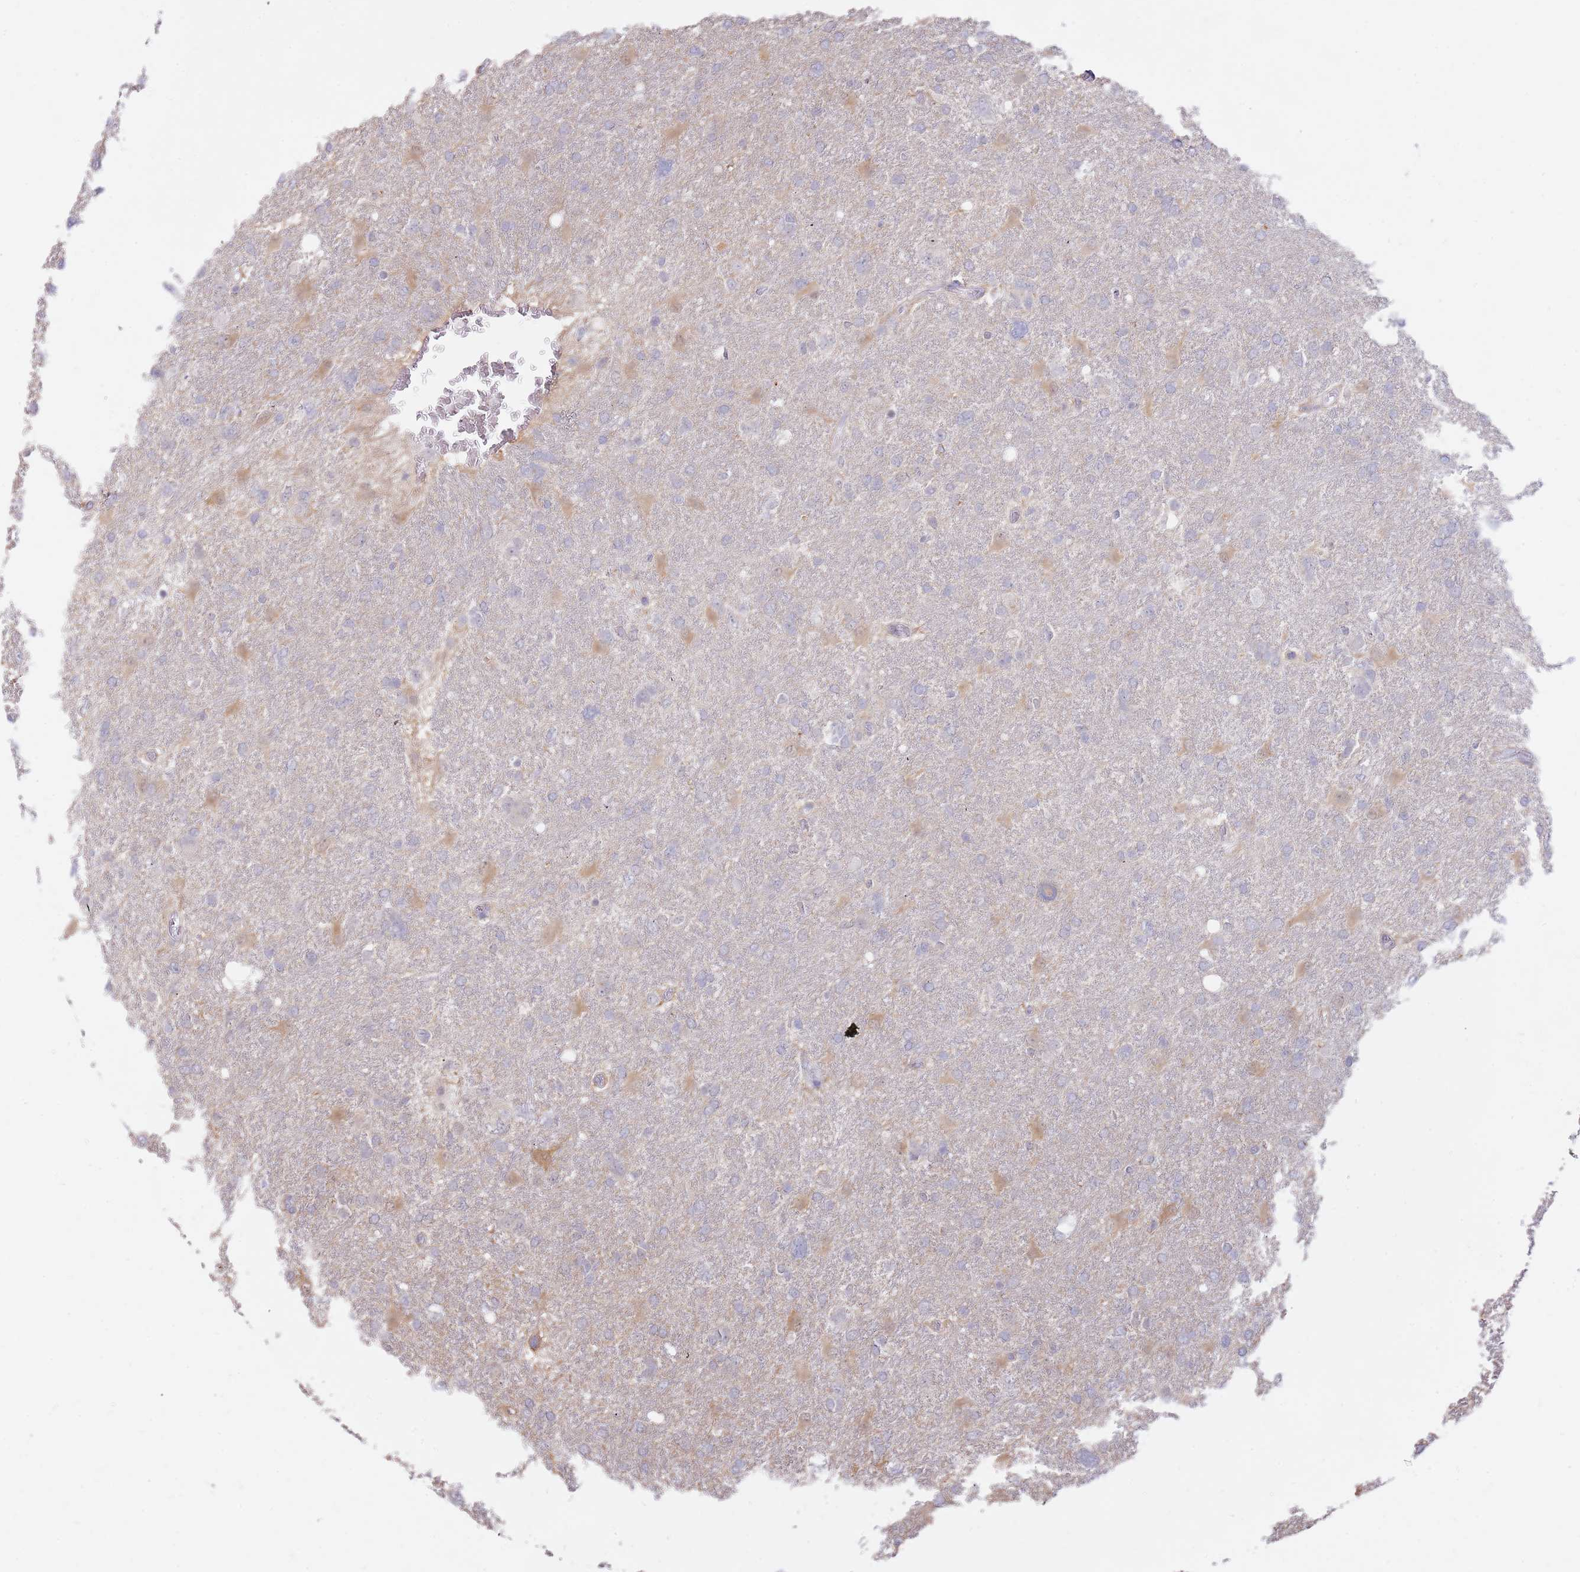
{"staining": {"intensity": "moderate", "quantity": "<25%", "location": "cytoplasmic/membranous"}, "tissue": "glioma", "cell_type": "Tumor cells", "image_type": "cancer", "snomed": [{"axis": "morphology", "description": "Glioma, malignant, High grade"}, {"axis": "topography", "description": "Brain"}], "caption": "This histopathology image shows immunohistochemistry (IHC) staining of malignant high-grade glioma, with low moderate cytoplasmic/membranous expression in about <25% of tumor cells.", "gene": "AP5S1", "patient": {"sex": "male", "age": 61}}